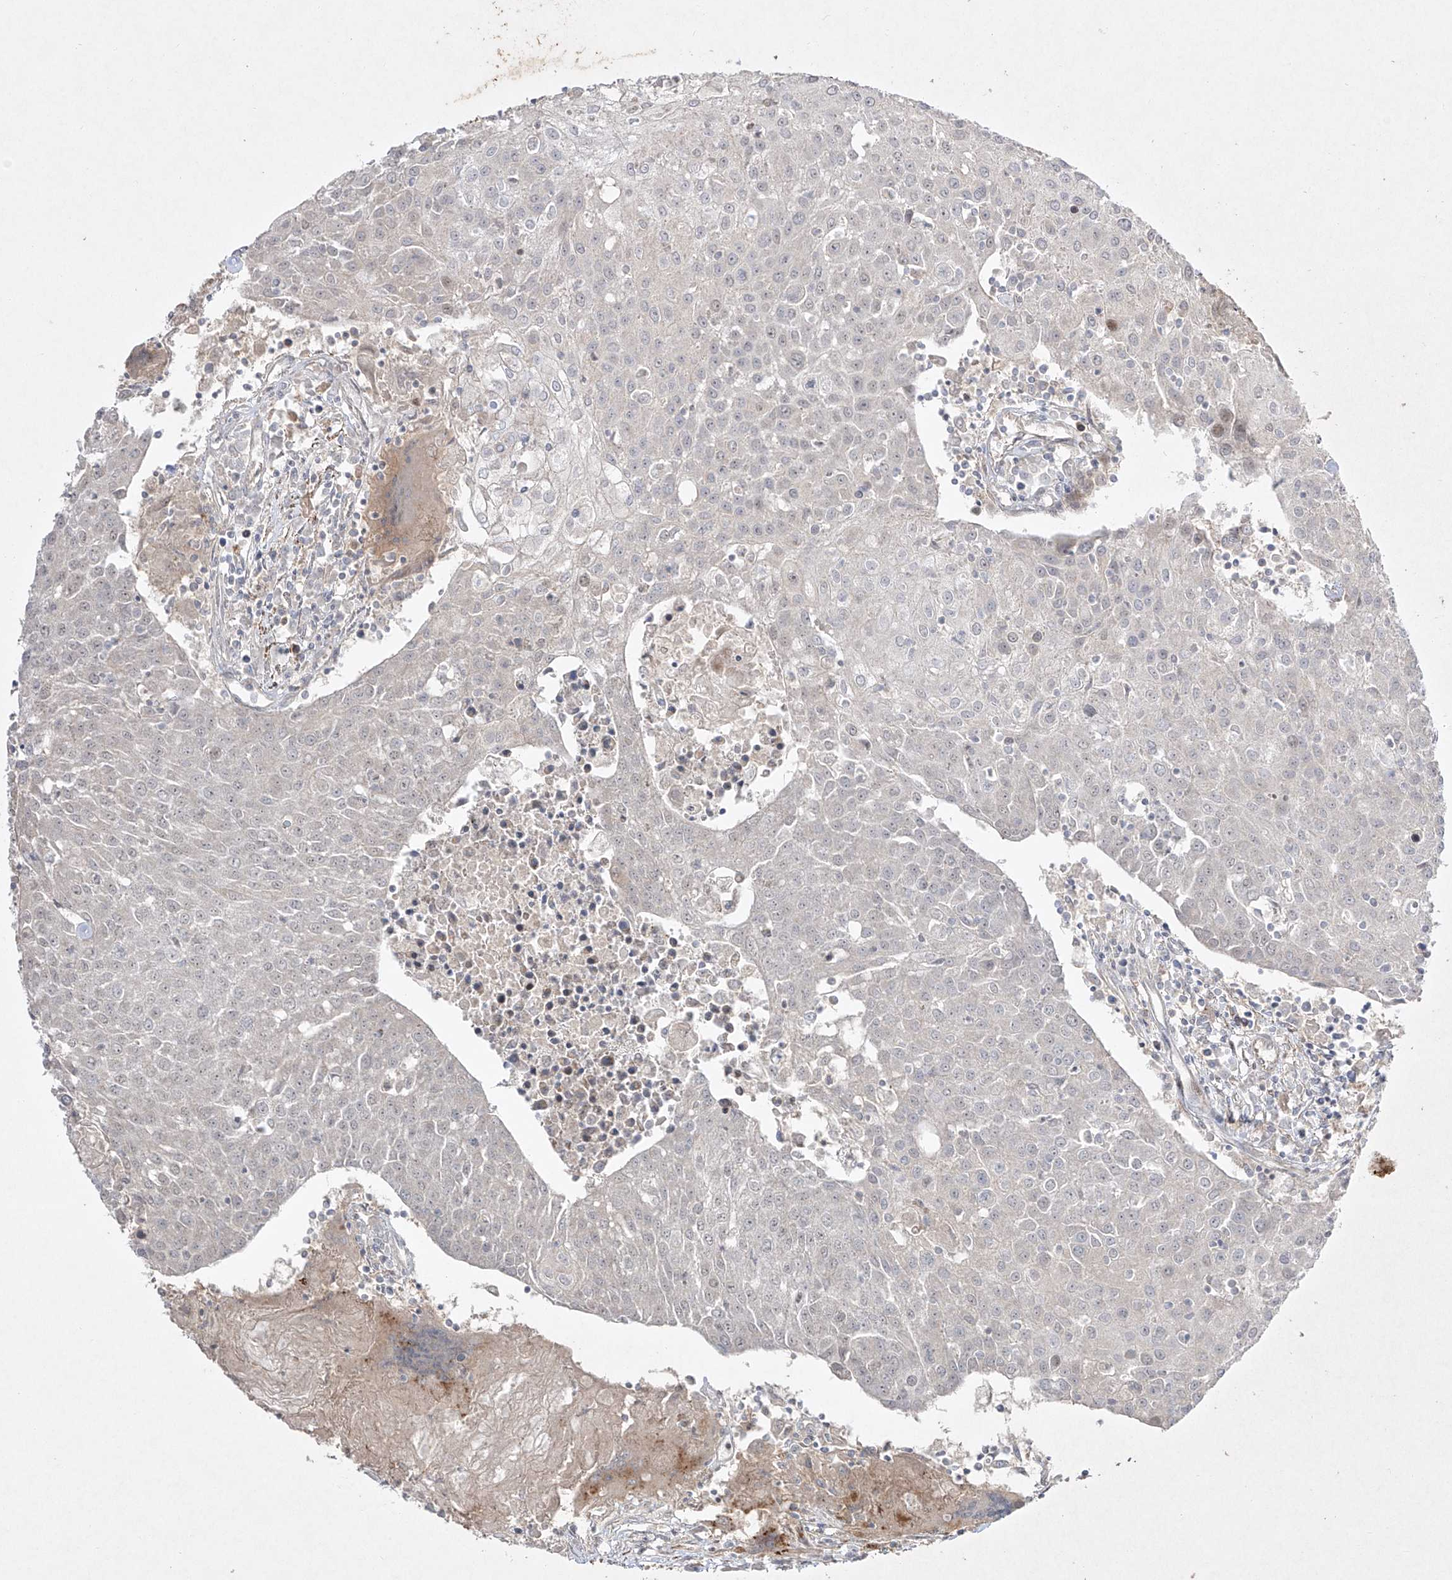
{"staining": {"intensity": "negative", "quantity": "none", "location": "none"}, "tissue": "urothelial cancer", "cell_type": "Tumor cells", "image_type": "cancer", "snomed": [{"axis": "morphology", "description": "Urothelial carcinoma, High grade"}, {"axis": "topography", "description": "Urinary bladder"}], "caption": "Micrograph shows no protein expression in tumor cells of high-grade urothelial carcinoma tissue. (Stains: DAB immunohistochemistry with hematoxylin counter stain, Microscopy: brightfield microscopy at high magnification).", "gene": "KDM1B", "patient": {"sex": "female", "age": 85}}